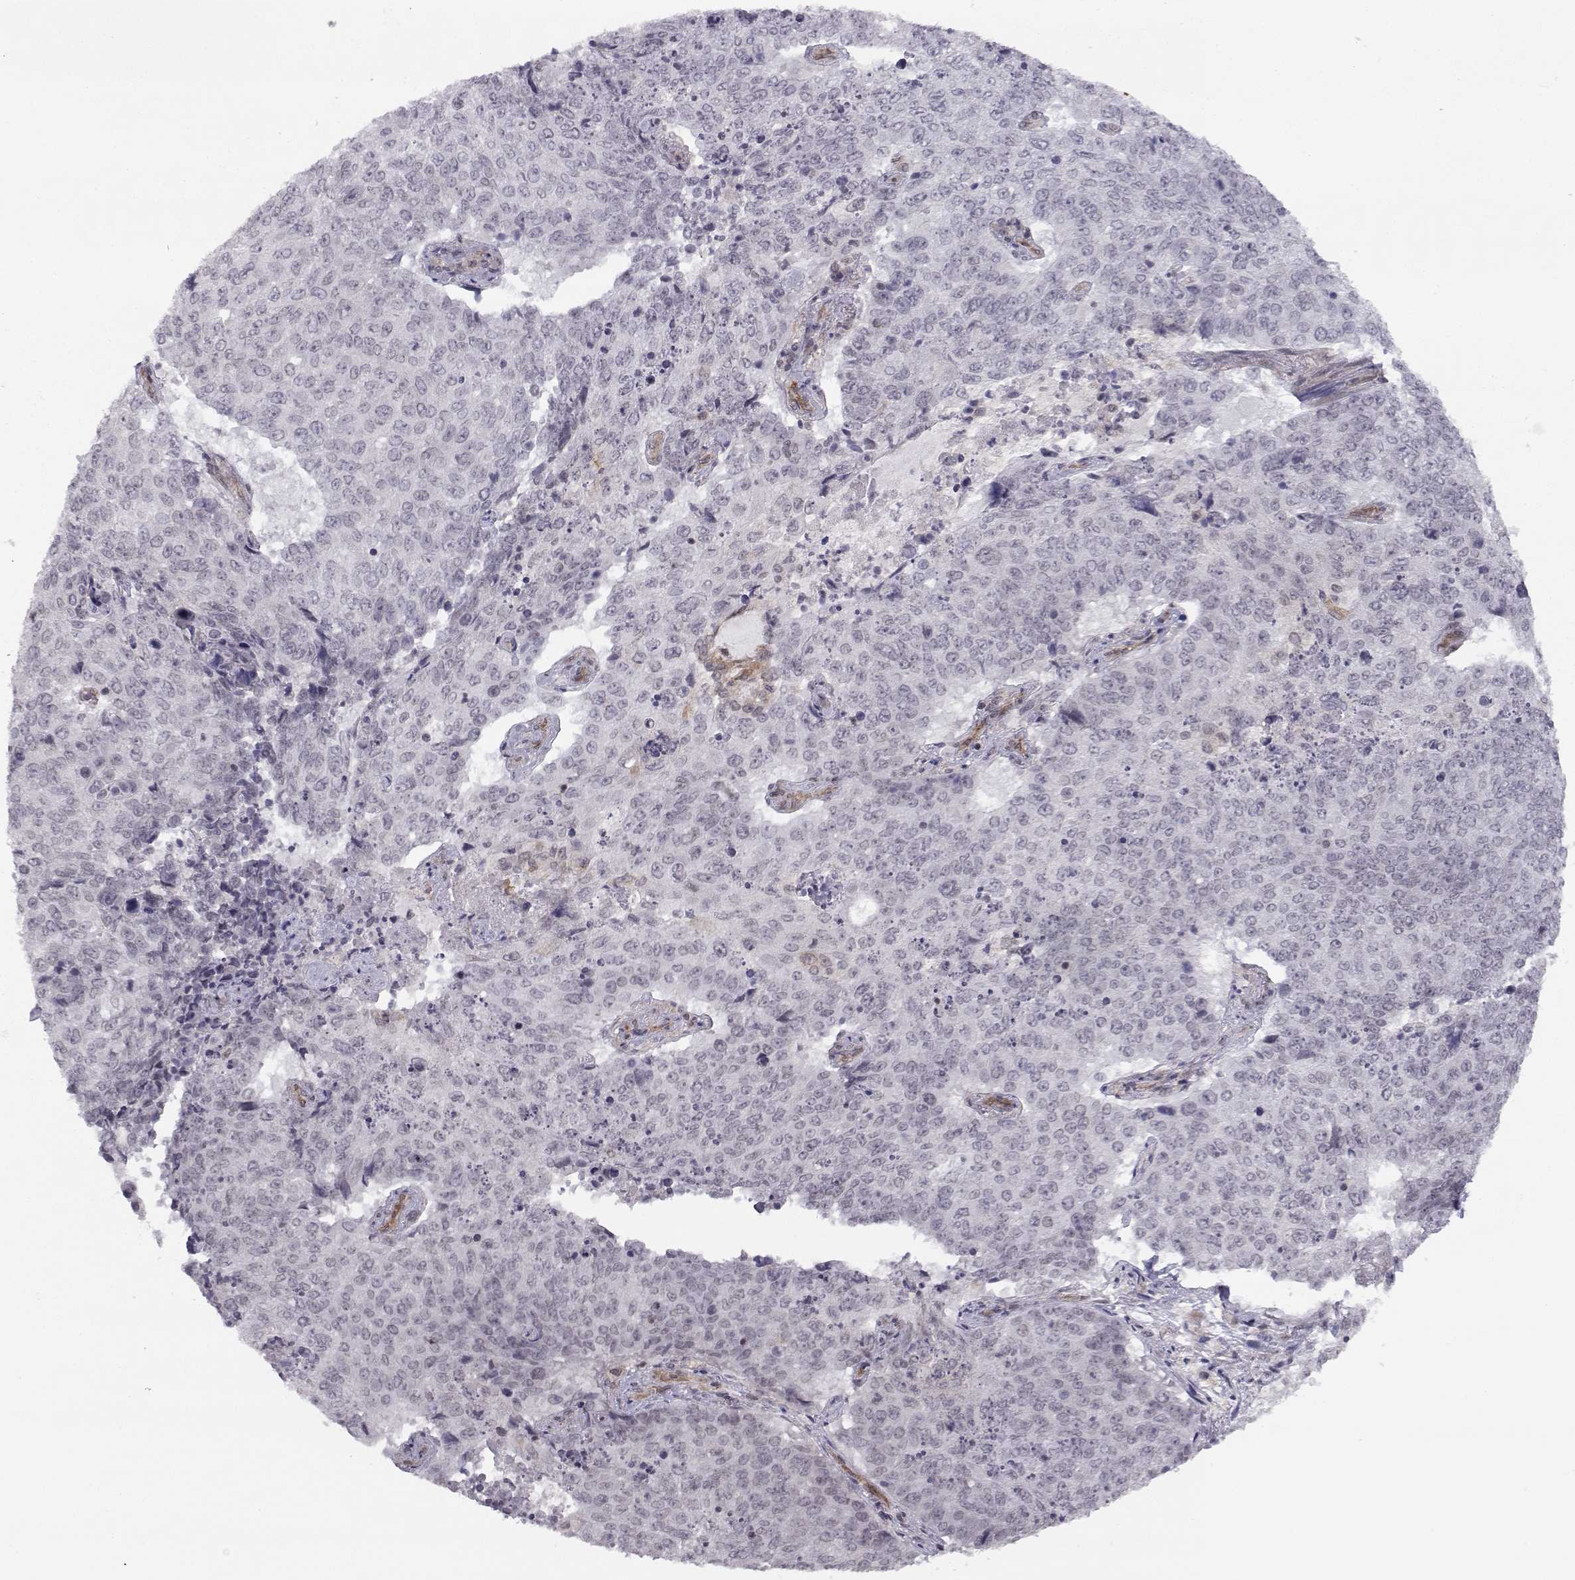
{"staining": {"intensity": "negative", "quantity": "none", "location": "none"}, "tissue": "lung cancer", "cell_type": "Tumor cells", "image_type": "cancer", "snomed": [{"axis": "morphology", "description": "Normal tissue, NOS"}, {"axis": "morphology", "description": "Squamous cell carcinoma, NOS"}, {"axis": "topography", "description": "Bronchus"}, {"axis": "topography", "description": "Lung"}], "caption": "Lung cancer stained for a protein using immunohistochemistry displays no staining tumor cells.", "gene": "KIF13B", "patient": {"sex": "male", "age": 64}}